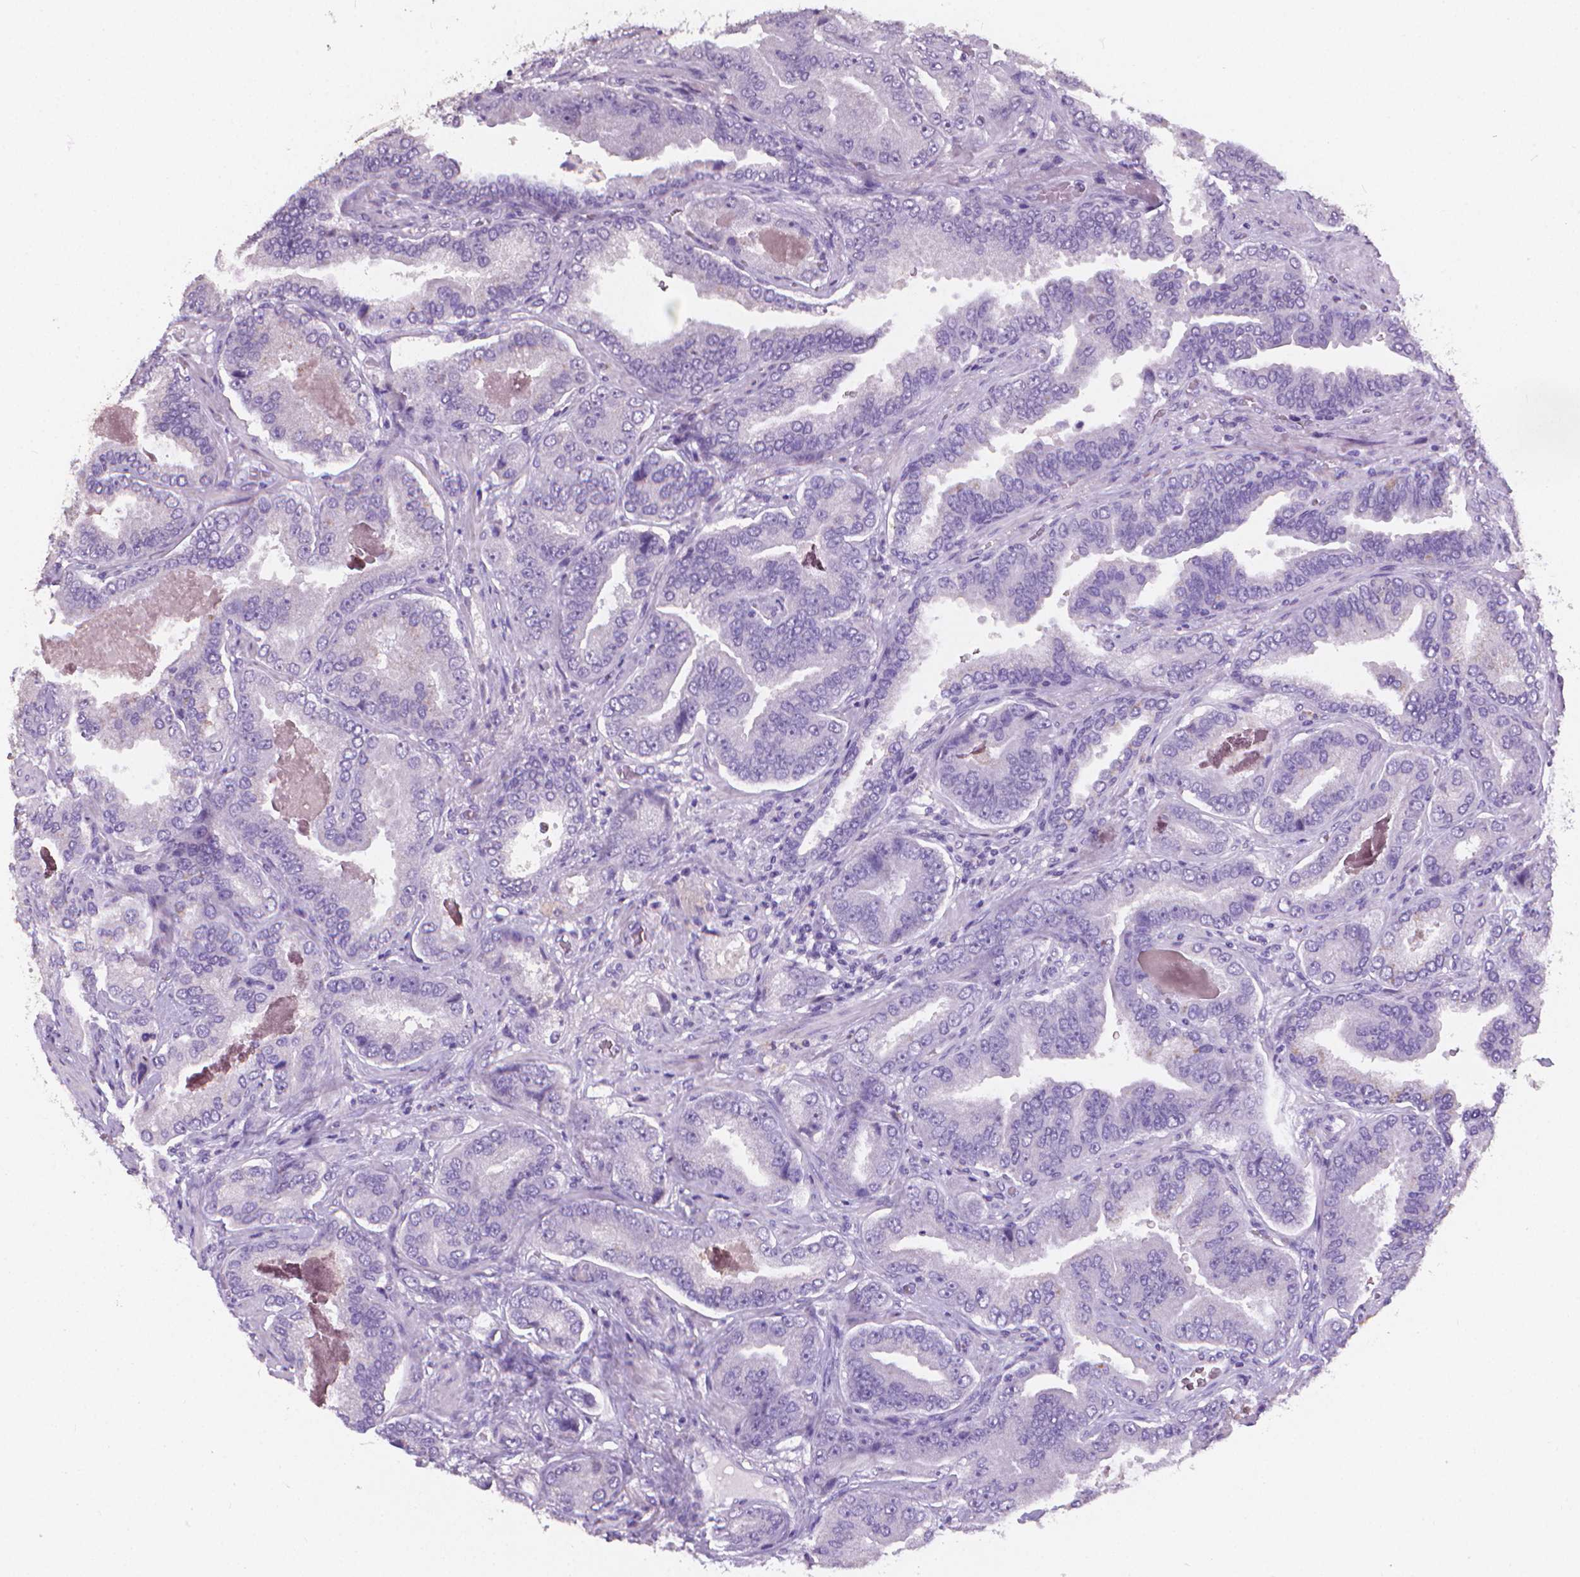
{"staining": {"intensity": "negative", "quantity": "none", "location": "none"}, "tissue": "prostate cancer", "cell_type": "Tumor cells", "image_type": "cancer", "snomed": [{"axis": "morphology", "description": "Adenocarcinoma, NOS"}, {"axis": "topography", "description": "Prostate"}], "caption": "This is an immunohistochemistry (IHC) micrograph of prostate cancer (adenocarcinoma). There is no expression in tumor cells.", "gene": "XPNPEP2", "patient": {"sex": "male", "age": 64}}